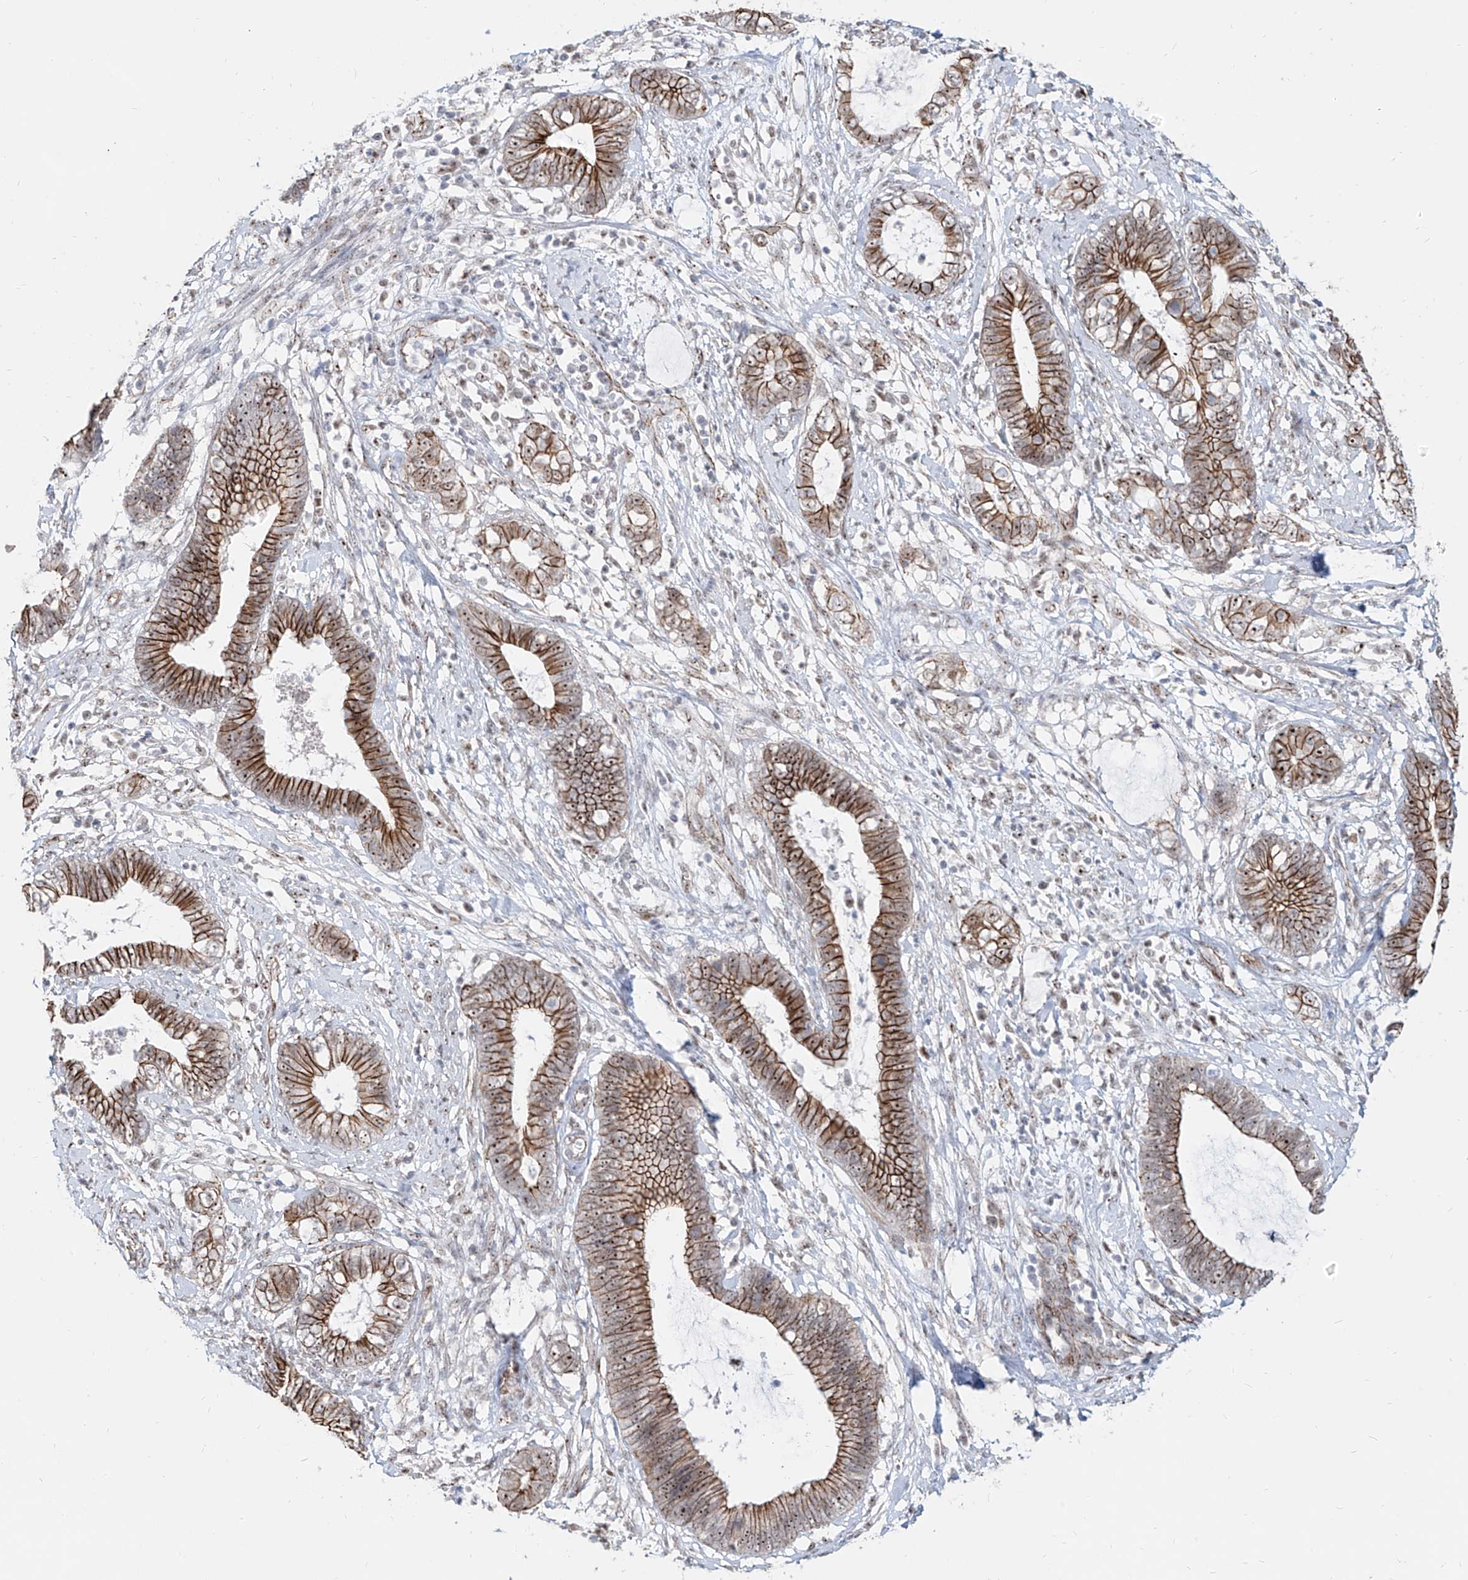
{"staining": {"intensity": "strong", "quantity": ">75%", "location": "cytoplasmic/membranous,nuclear"}, "tissue": "cervical cancer", "cell_type": "Tumor cells", "image_type": "cancer", "snomed": [{"axis": "morphology", "description": "Adenocarcinoma, NOS"}, {"axis": "topography", "description": "Cervix"}], "caption": "Protein staining demonstrates strong cytoplasmic/membranous and nuclear expression in approximately >75% of tumor cells in cervical adenocarcinoma. (IHC, brightfield microscopy, high magnification).", "gene": "ZNF710", "patient": {"sex": "female", "age": 44}}